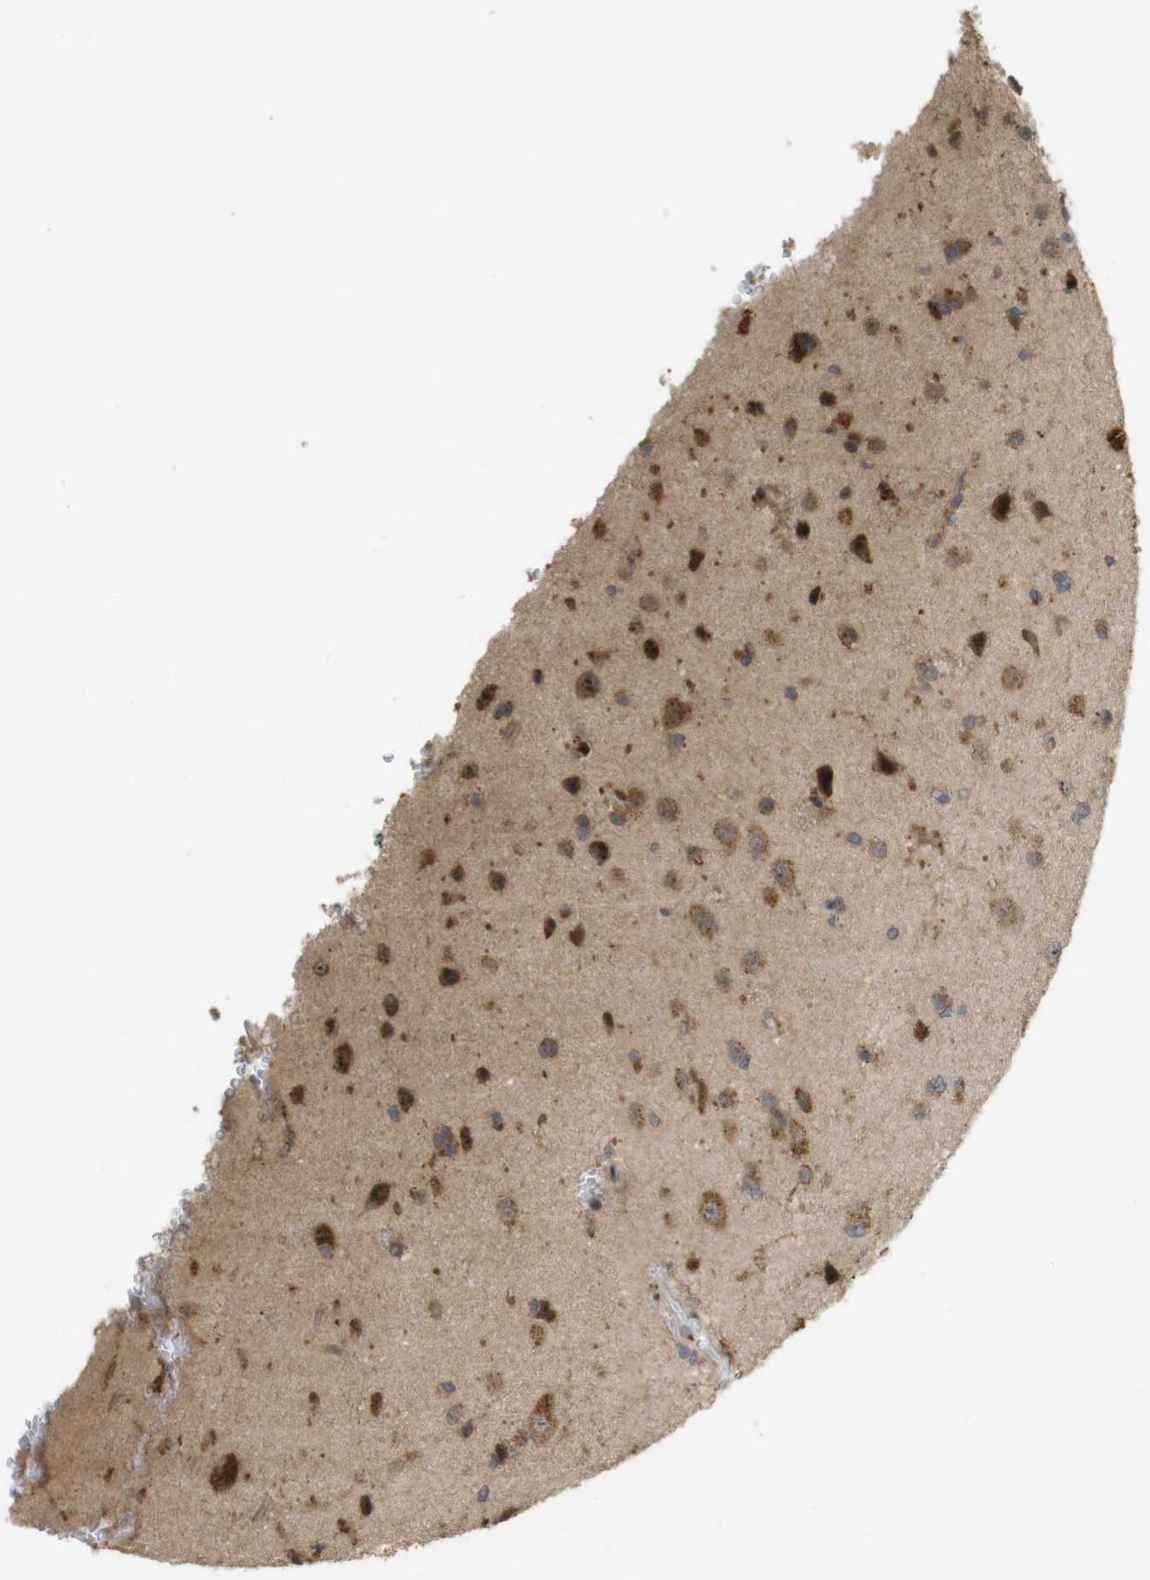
{"staining": {"intensity": "strong", "quantity": "25%-75%", "location": "cytoplasmic/membranous,nuclear"}, "tissue": "glioma", "cell_type": "Tumor cells", "image_type": "cancer", "snomed": [{"axis": "morphology", "description": "Glioma, malignant, High grade"}, {"axis": "topography", "description": "Brain"}], "caption": "Glioma was stained to show a protein in brown. There is high levels of strong cytoplasmic/membranous and nuclear expression in approximately 25%-75% of tumor cells.", "gene": "TMX3", "patient": {"sex": "male", "age": 71}}